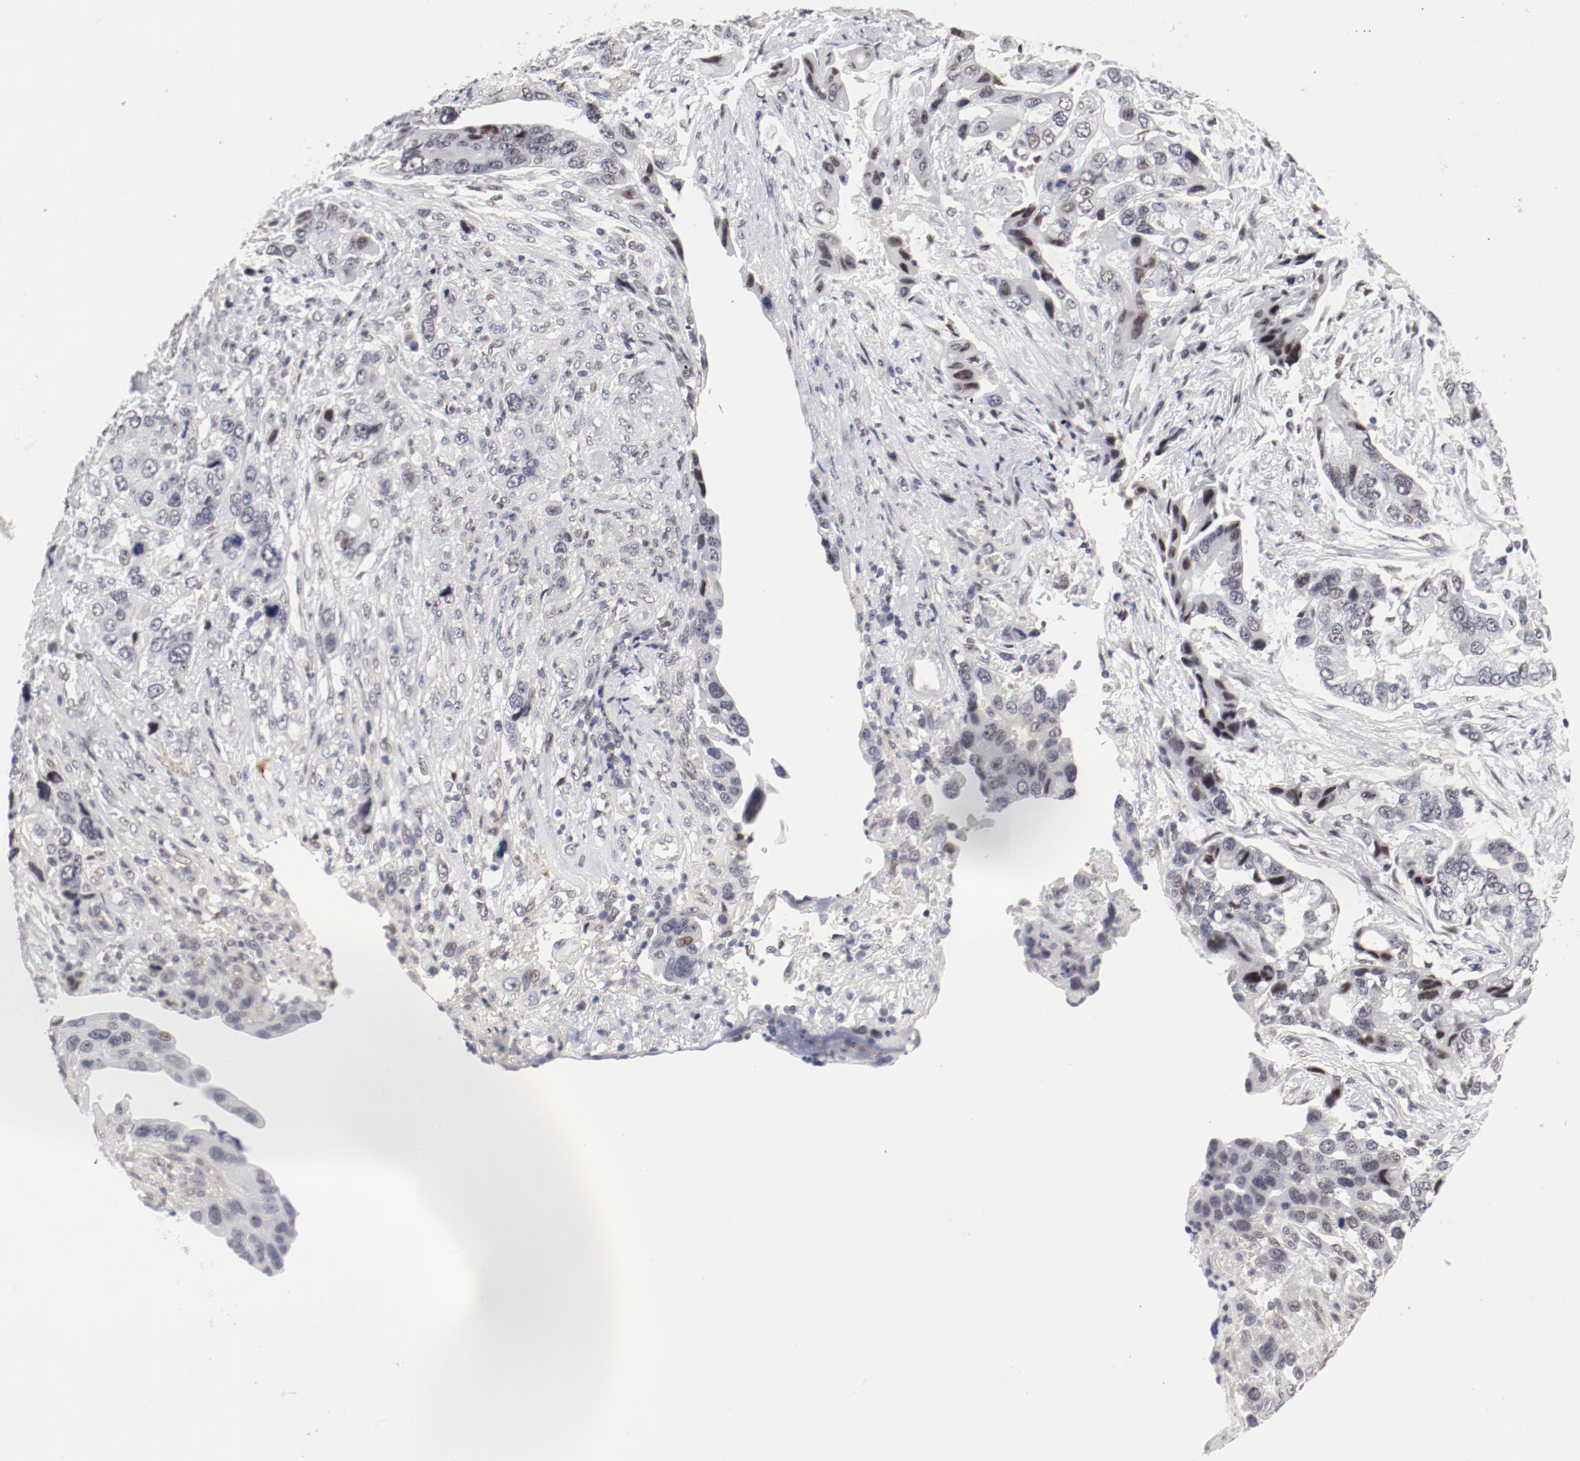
{"staining": {"intensity": "negative", "quantity": "none", "location": "none"}, "tissue": "stomach cancer", "cell_type": "Tumor cells", "image_type": "cancer", "snomed": [{"axis": "morphology", "description": "Adenocarcinoma, NOS"}, {"axis": "topography", "description": "Stomach, lower"}], "caption": "DAB immunohistochemical staining of stomach cancer (adenocarcinoma) reveals no significant expression in tumor cells.", "gene": "FSCB", "patient": {"sex": "female", "age": 93}}